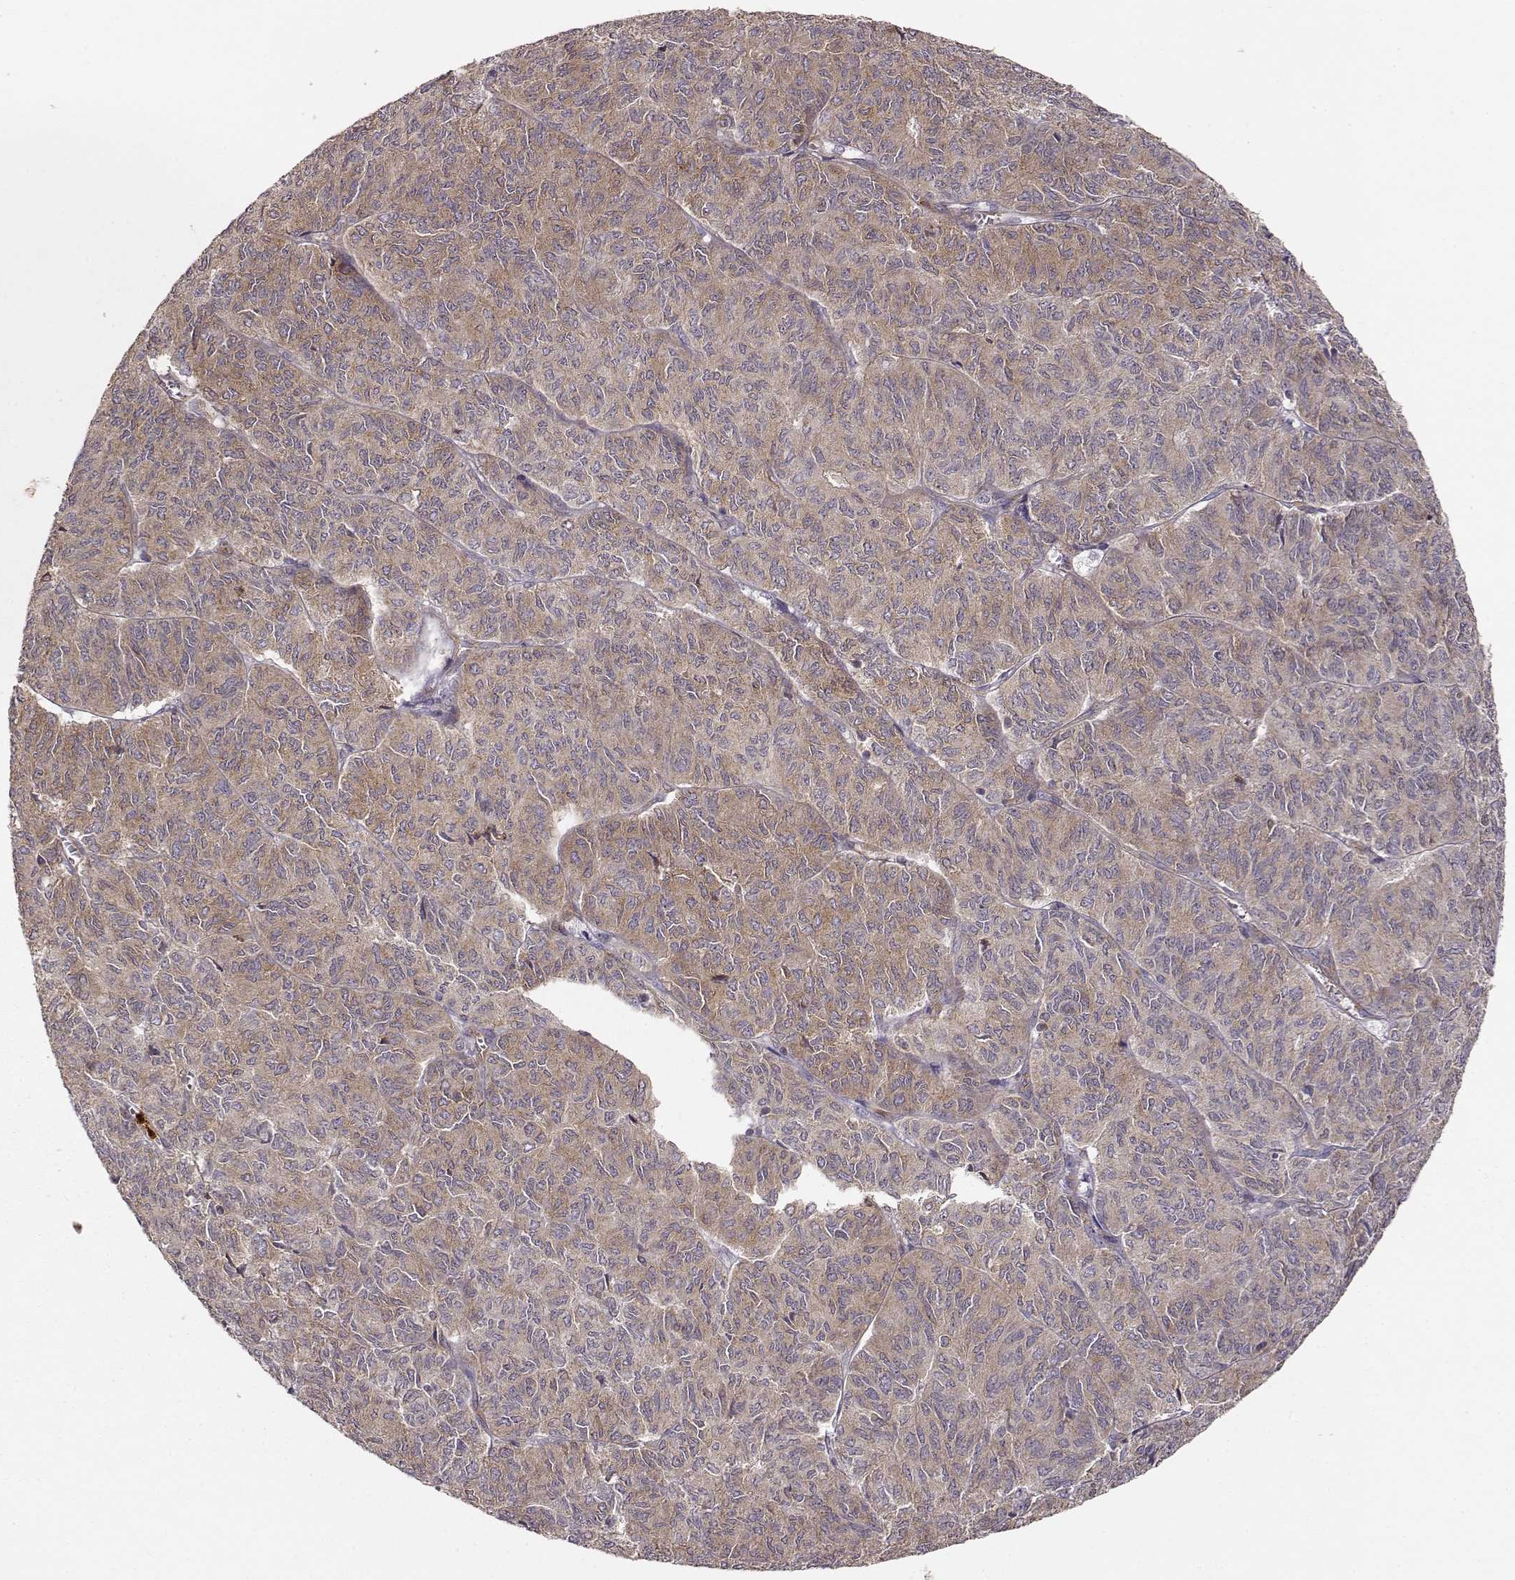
{"staining": {"intensity": "moderate", "quantity": ">75%", "location": "cytoplasmic/membranous"}, "tissue": "ovarian cancer", "cell_type": "Tumor cells", "image_type": "cancer", "snomed": [{"axis": "morphology", "description": "Carcinoma, endometroid"}, {"axis": "topography", "description": "Ovary"}], "caption": "Immunohistochemistry staining of ovarian cancer, which demonstrates medium levels of moderate cytoplasmic/membranous staining in about >75% of tumor cells indicating moderate cytoplasmic/membranous protein staining. The staining was performed using DAB (3,3'-diaminobenzidine) (brown) for protein detection and nuclei were counterstained in hematoxylin (blue).", "gene": "ARHGEF2", "patient": {"sex": "female", "age": 80}}